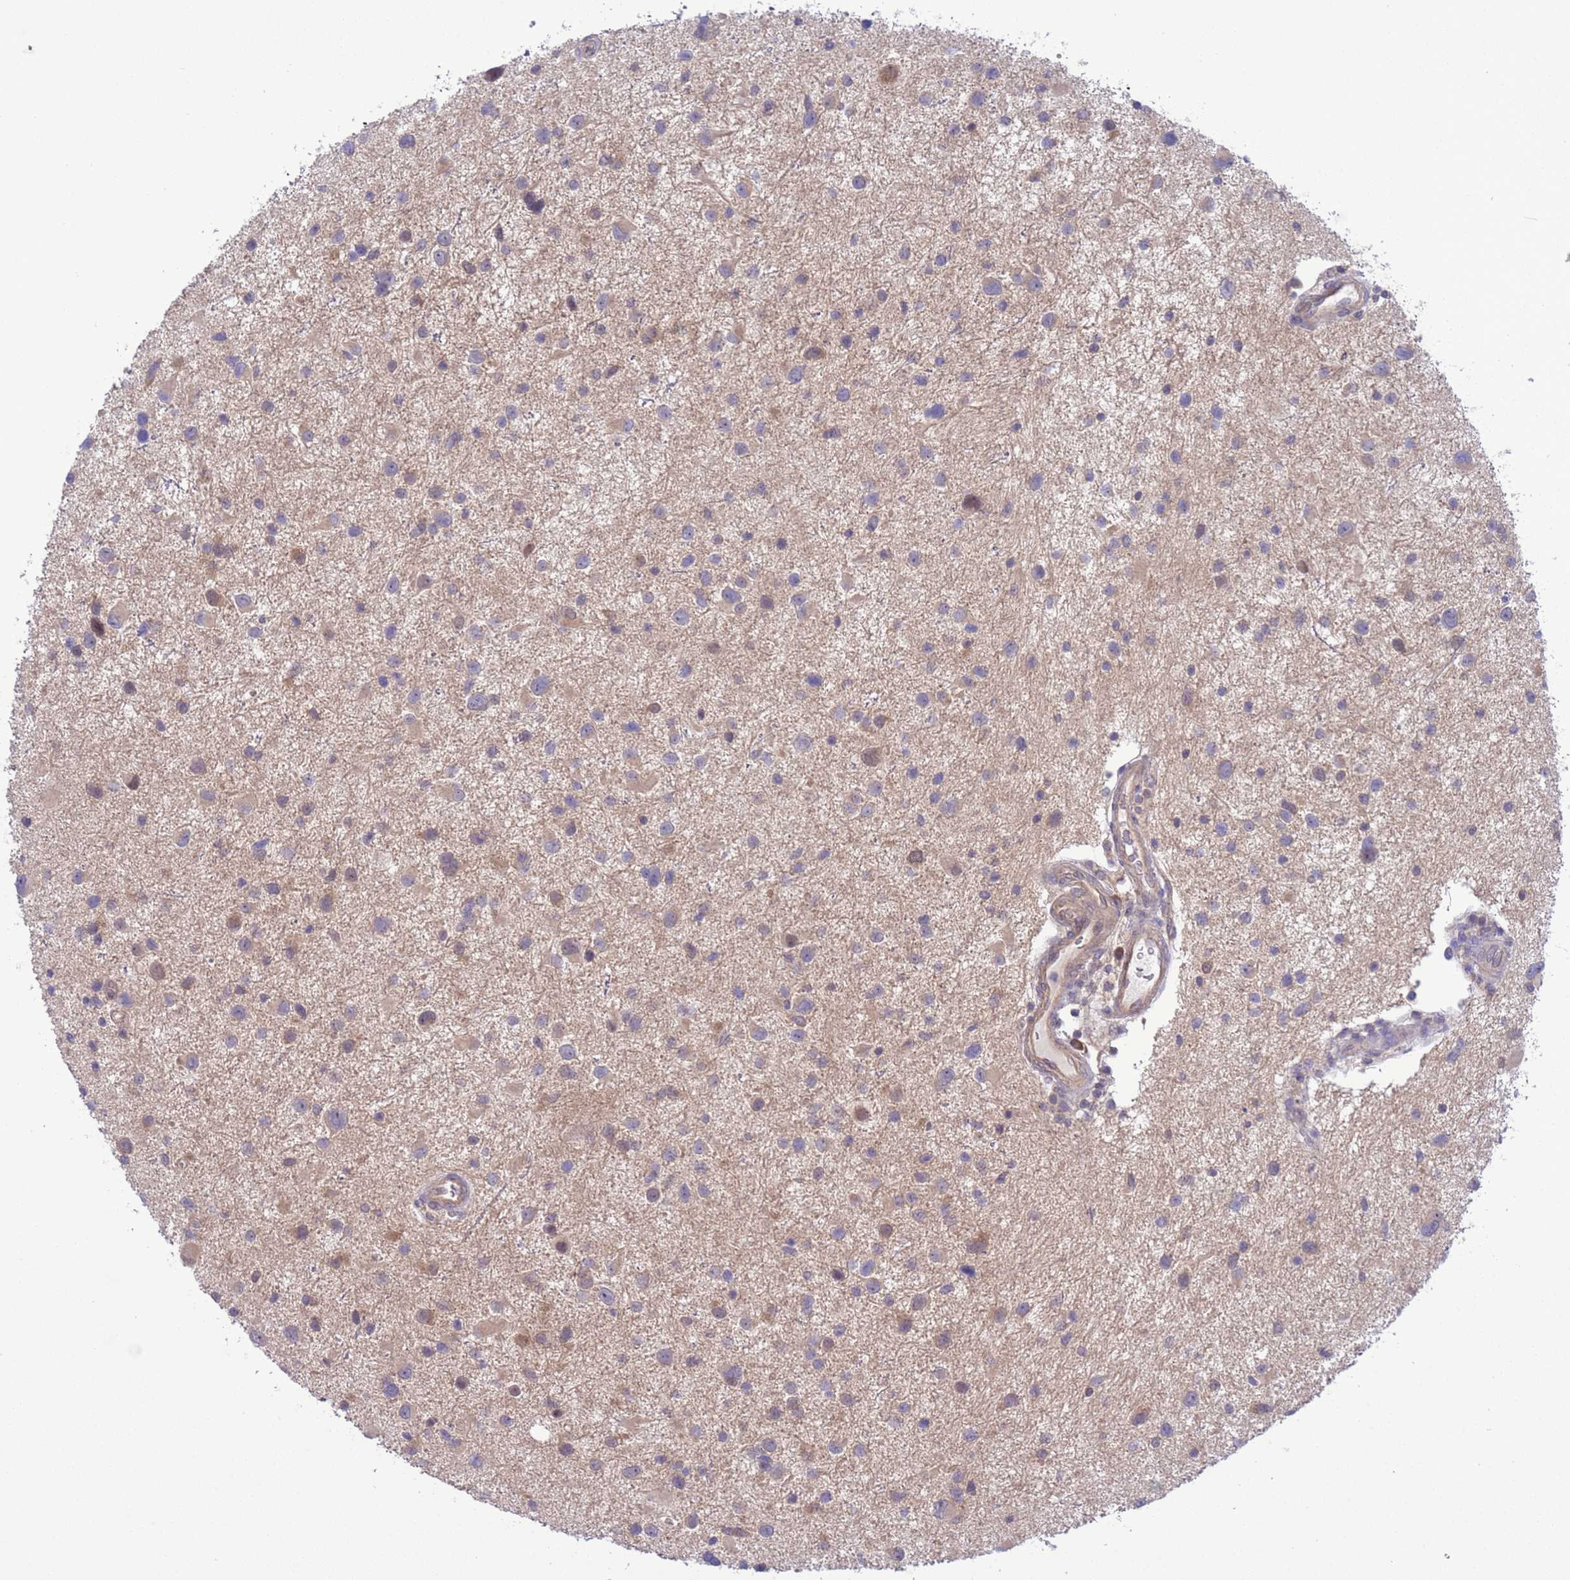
{"staining": {"intensity": "weak", "quantity": "<25%", "location": "cytoplasmic/membranous,nuclear"}, "tissue": "glioma", "cell_type": "Tumor cells", "image_type": "cancer", "snomed": [{"axis": "morphology", "description": "Glioma, malignant, Low grade"}, {"axis": "topography", "description": "Brain"}], "caption": "Immunohistochemical staining of human malignant glioma (low-grade) displays no significant positivity in tumor cells. (DAB immunohistochemistry with hematoxylin counter stain).", "gene": "ZNF461", "patient": {"sex": "female", "age": 32}}